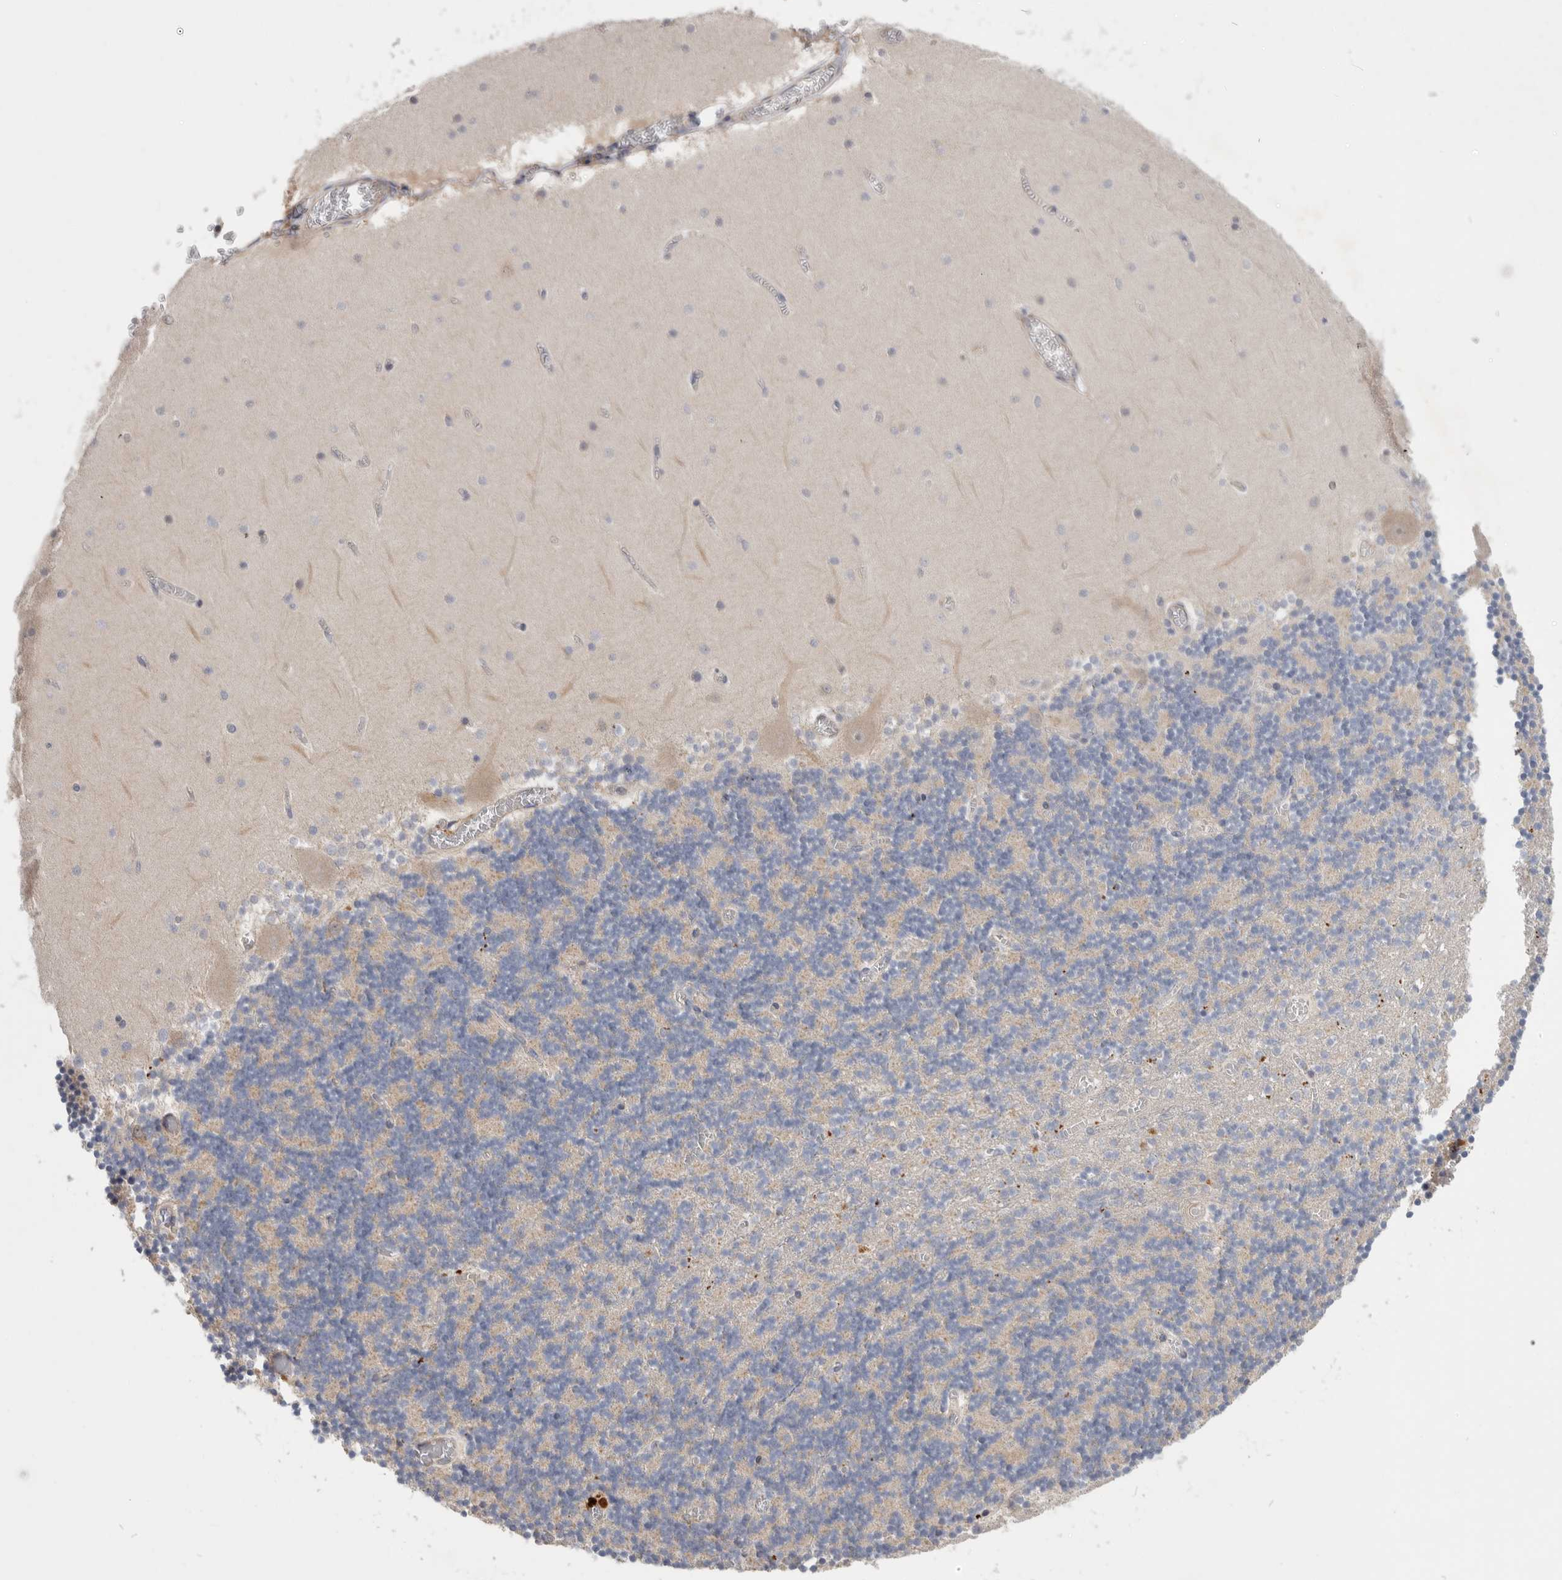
{"staining": {"intensity": "moderate", "quantity": "25%-75%", "location": "cytoplasmic/membranous"}, "tissue": "cerebellum", "cell_type": "Cells in granular layer", "image_type": "normal", "snomed": [{"axis": "morphology", "description": "Normal tissue, NOS"}, {"axis": "topography", "description": "Cerebellum"}], "caption": "A histopathology image showing moderate cytoplasmic/membranous staining in approximately 25%-75% of cells in granular layer in benign cerebellum, as visualized by brown immunohistochemical staining.", "gene": "MTFR1L", "patient": {"sex": "female", "age": 28}}